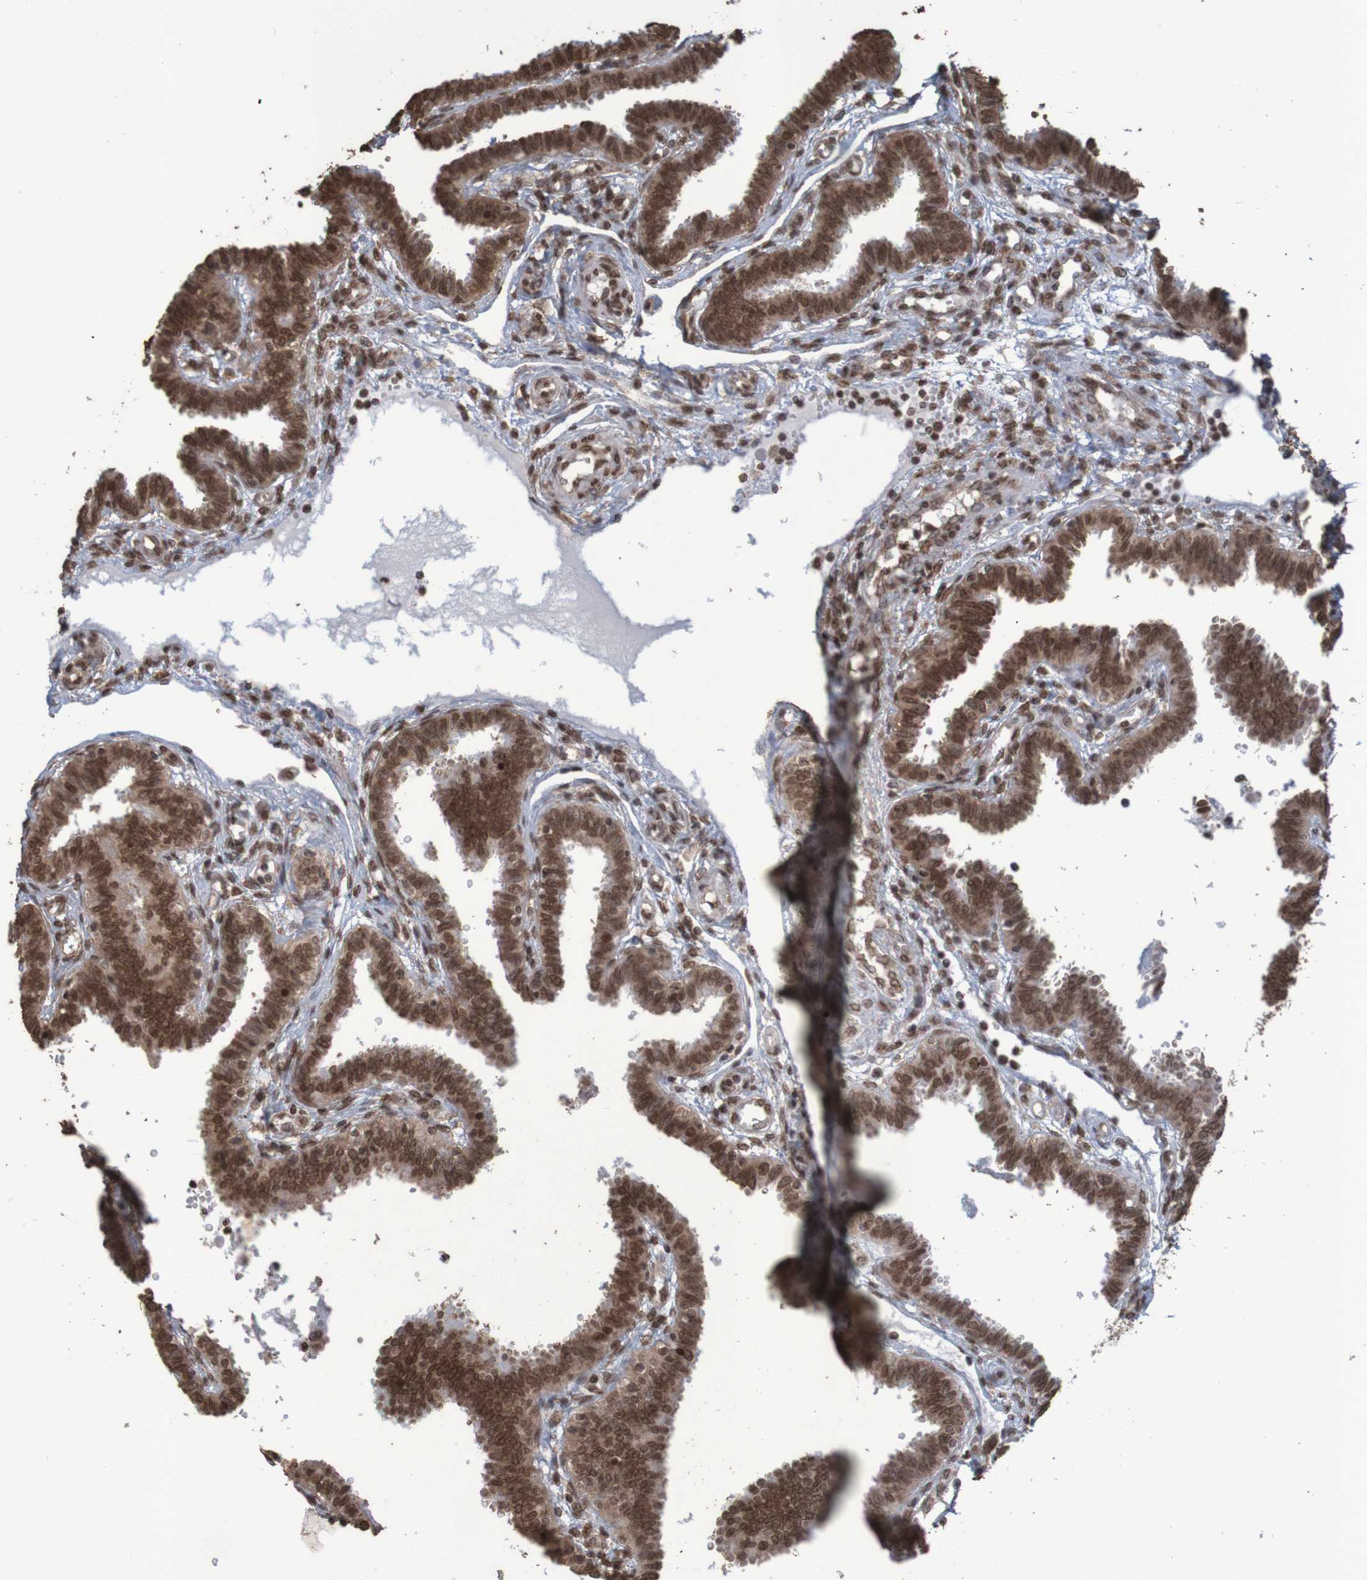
{"staining": {"intensity": "strong", "quantity": ">75%", "location": "cytoplasmic/membranous,nuclear"}, "tissue": "fallopian tube", "cell_type": "Glandular cells", "image_type": "normal", "snomed": [{"axis": "morphology", "description": "Normal tissue, NOS"}, {"axis": "topography", "description": "Fallopian tube"}], "caption": "High-magnification brightfield microscopy of benign fallopian tube stained with DAB (brown) and counterstained with hematoxylin (blue). glandular cells exhibit strong cytoplasmic/membranous,nuclear expression is present in about>75% of cells. The protein of interest is shown in brown color, while the nuclei are stained blue.", "gene": "GFI1", "patient": {"sex": "female", "age": 32}}